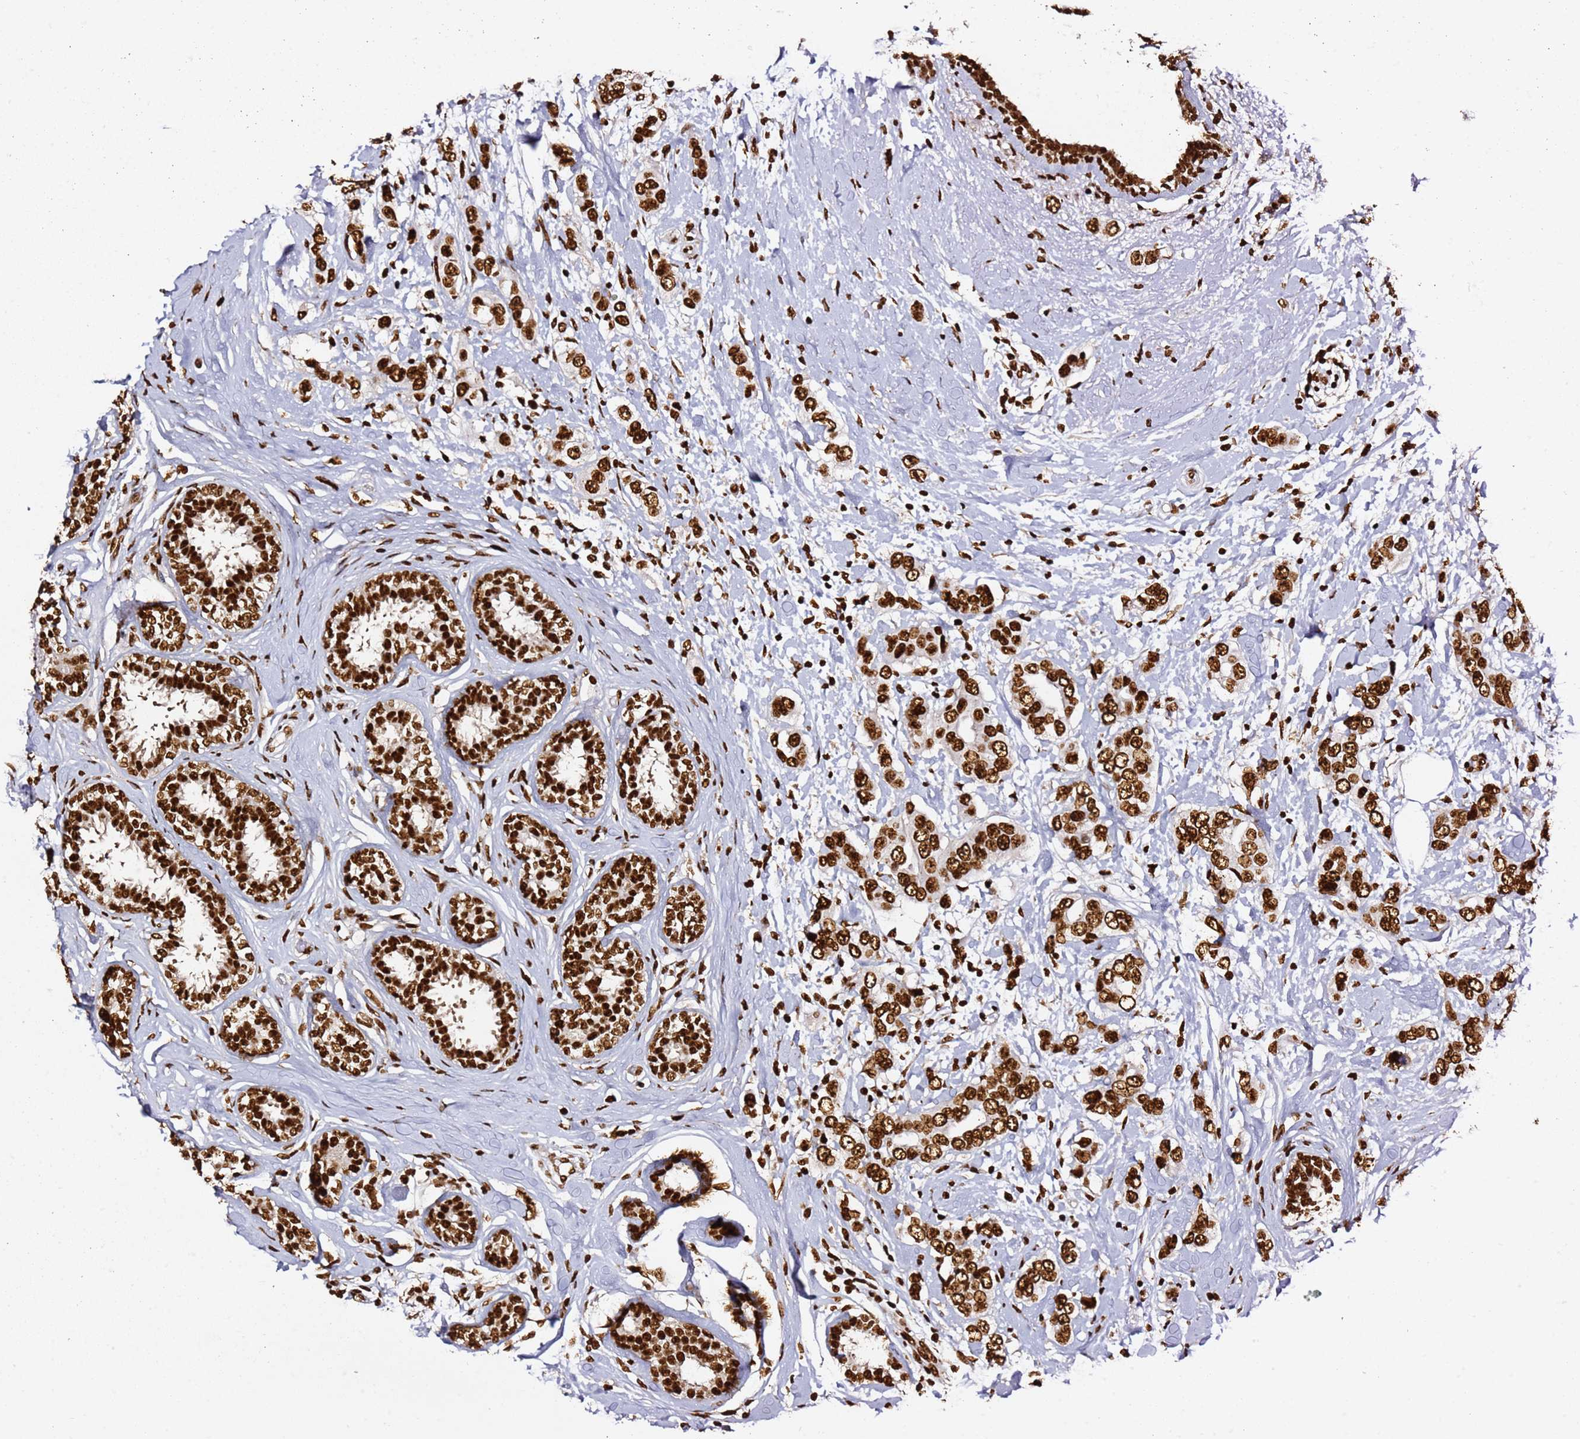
{"staining": {"intensity": "strong", "quantity": ">75%", "location": "nuclear"}, "tissue": "breast cancer", "cell_type": "Tumor cells", "image_type": "cancer", "snomed": [{"axis": "morphology", "description": "Lobular carcinoma"}, {"axis": "topography", "description": "Breast"}], "caption": "Protein staining of breast lobular carcinoma tissue exhibits strong nuclear staining in about >75% of tumor cells. (DAB (3,3'-diaminobenzidine) IHC with brightfield microscopy, high magnification).", "gene": "C6orf226", "patient": {"sex": "female", "age": 51}}